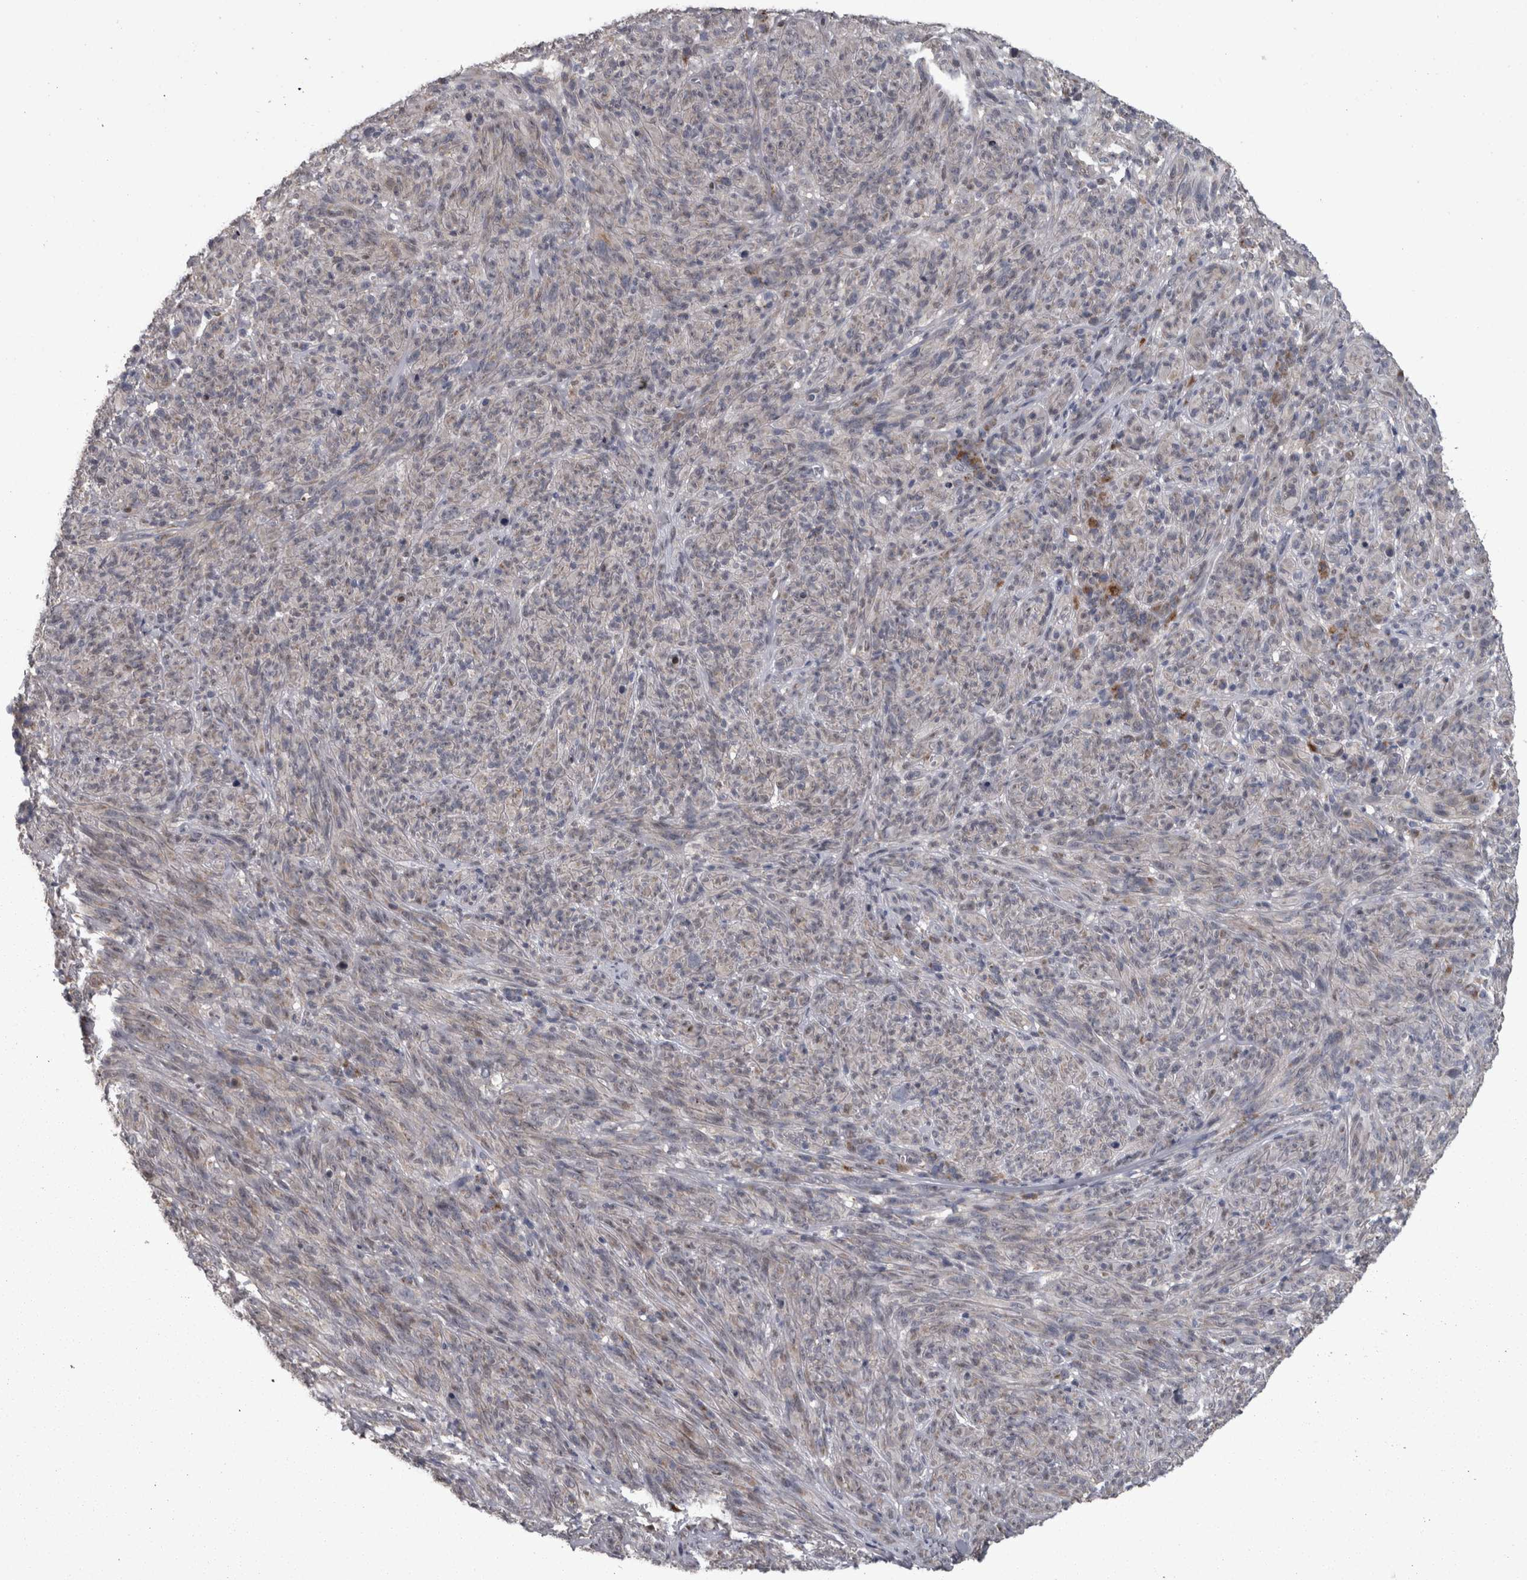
{"staining": {"intensity": "negative", "quantity": "none", "location": "none"}, "tissue": "melanoma", "cell_type": "Tumor cells", "image_type": "cancer", "snomed": [{"axis": "morphology", "description": "Malignant melanoma, NOS"}, {"axis": "topography", "description": "Skin of head"}], "caption": "A histopathology image of malignant melanoma stained for a protein demonstrates no brown staining in tumor cells.", "gene": "DBT", "patient": {"sex": "male", "age": 96}}